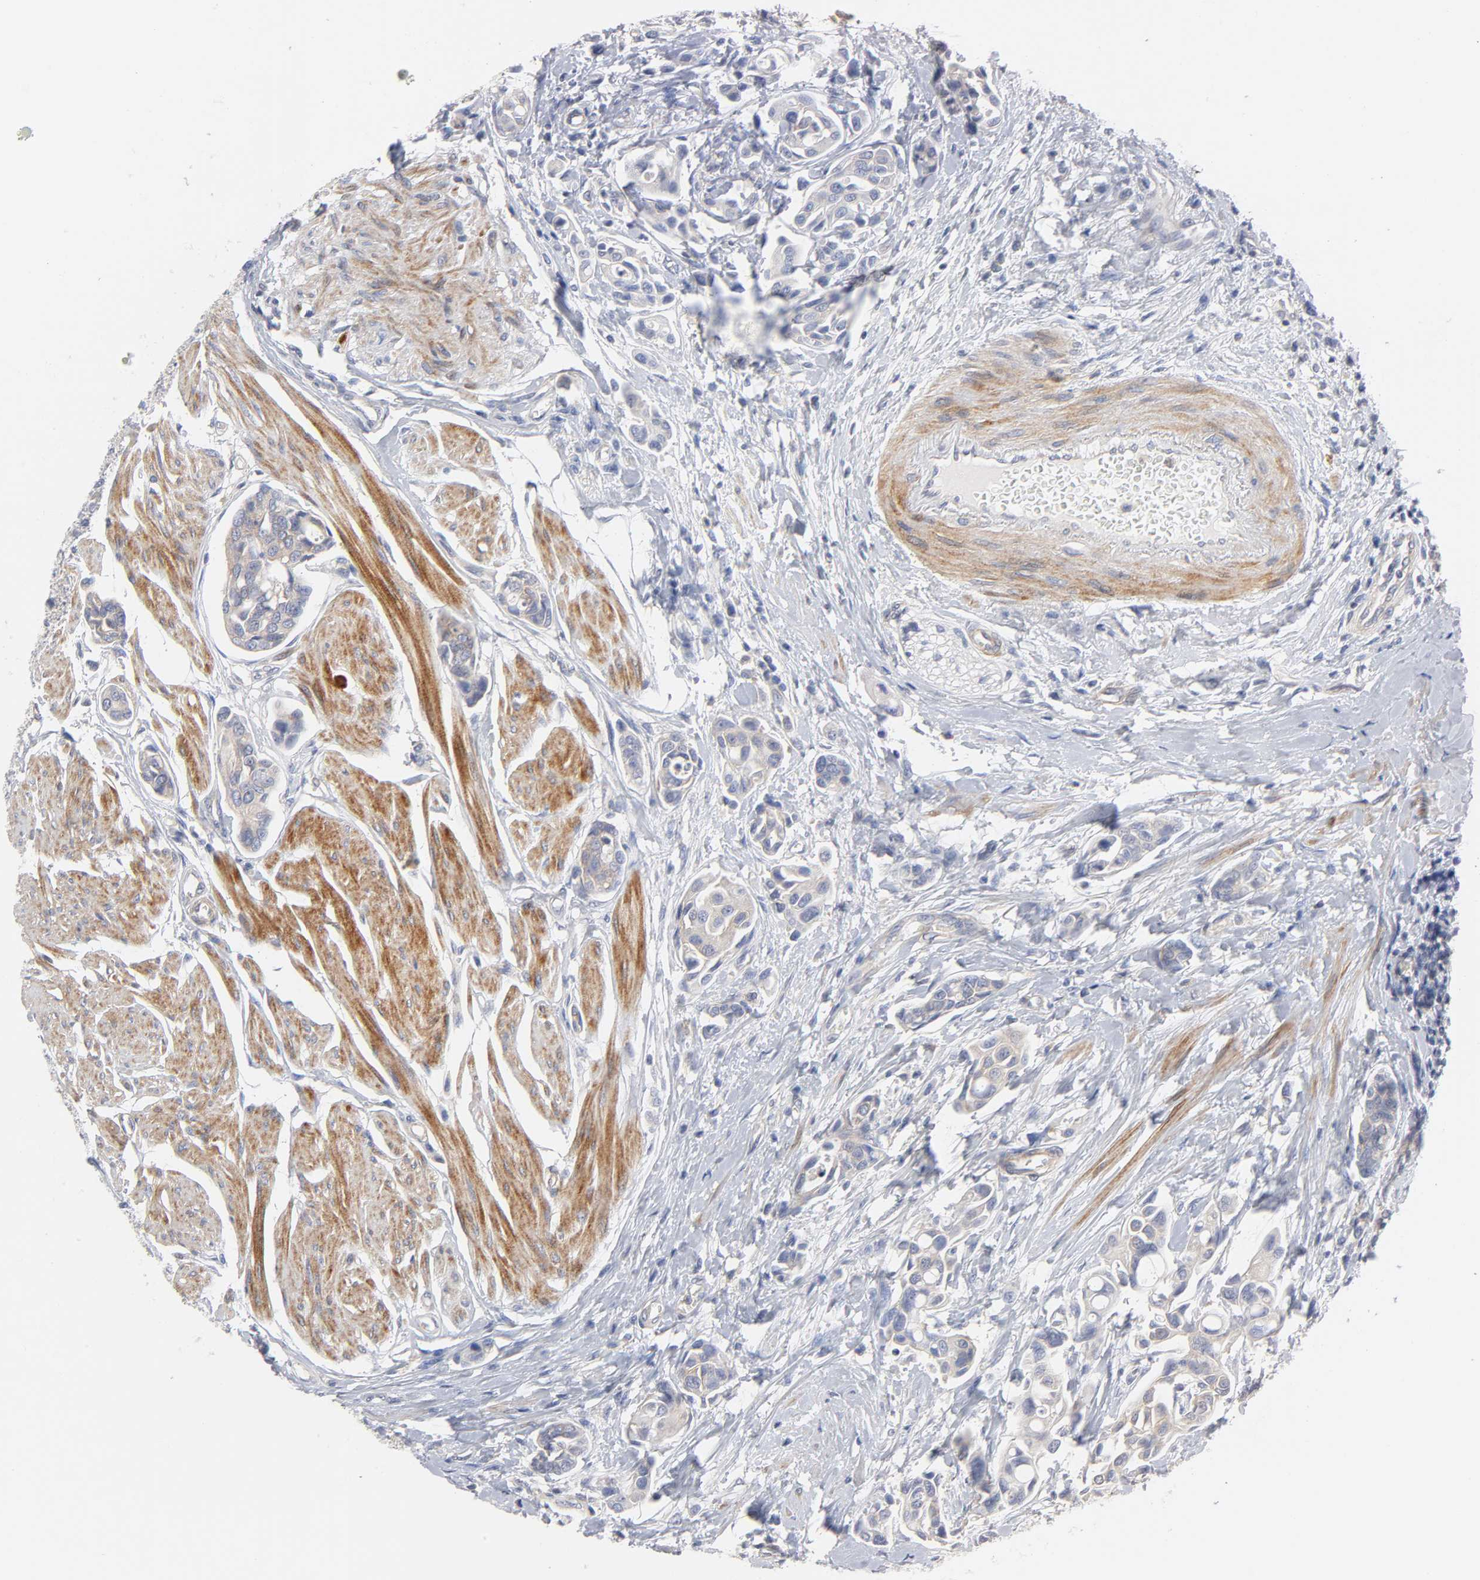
{"staining": {"intensity": "negative", "quantity": "none", "location": "none"}, "tissue": "urothelial cancer", "cell_type": "Tumor cells", "image_type": "cancer", "snomed": [{"axis": "morphology", "description": "Urothelial carcinoma, High grade"}, {"axis": "topography", "description": "Urinary bladder"}], "caption": "Tumor cells are negative for protein expression in human urothelial cancer.", "gene": "ROCK1", "patient": {"sex": "male", "age": 78}}